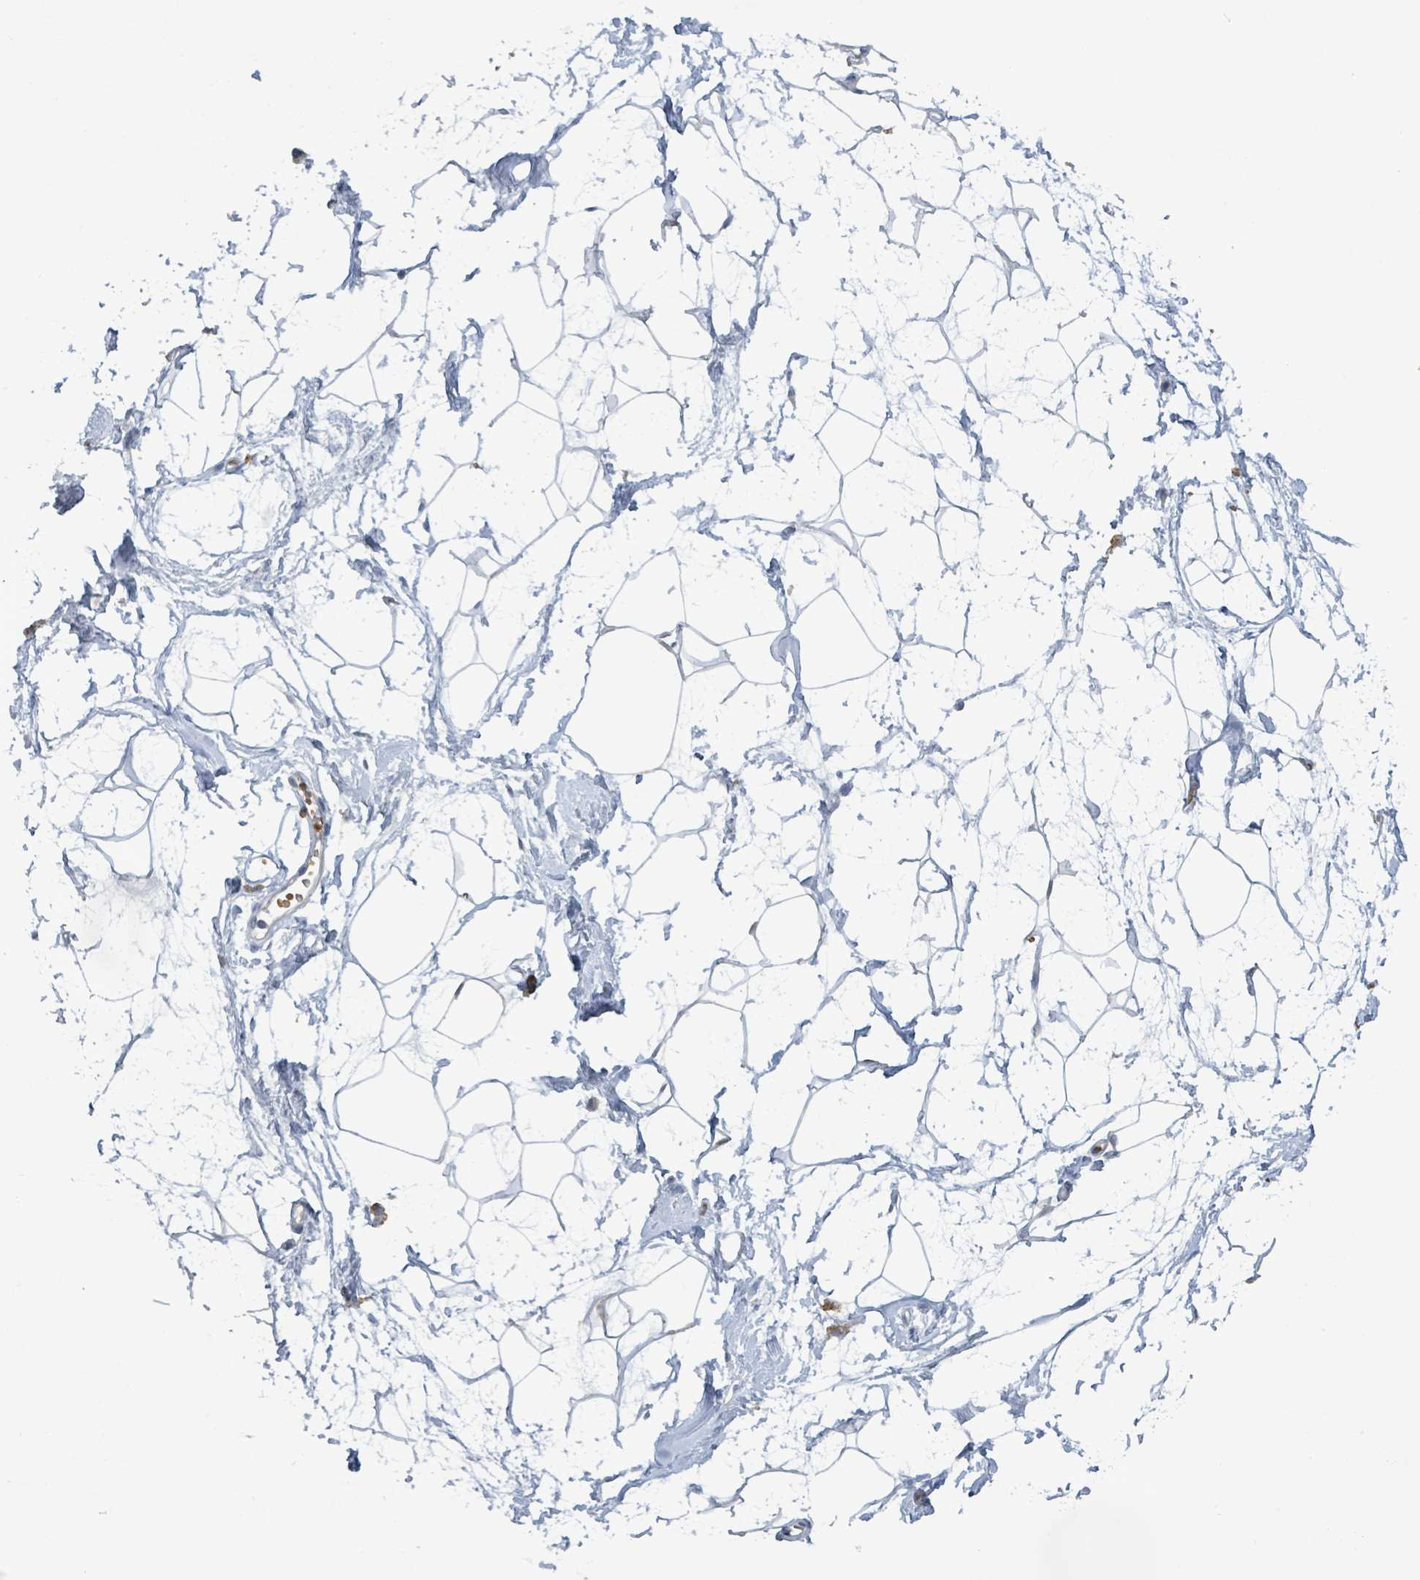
{"staining": {"intensity": "negative", "quantity": "none", "location": "none"}, "tissue": "breast", "cell_type": "Adipocytes", "image_type": "normal", "snomed": [{"axis": "morphology", "description": "Normal tissue, NOS"}, {"axis": "topography", "description": "Breast"}], "caption": "This histopathology image is of unremarkable breast stained with immunohistochemistry to label a protein in brown with the nuclei are counter-stained blue. There is no positivity in adipocytes.", "gene": "SEBOX", "patient": {"sex": "female", "age": 45}}